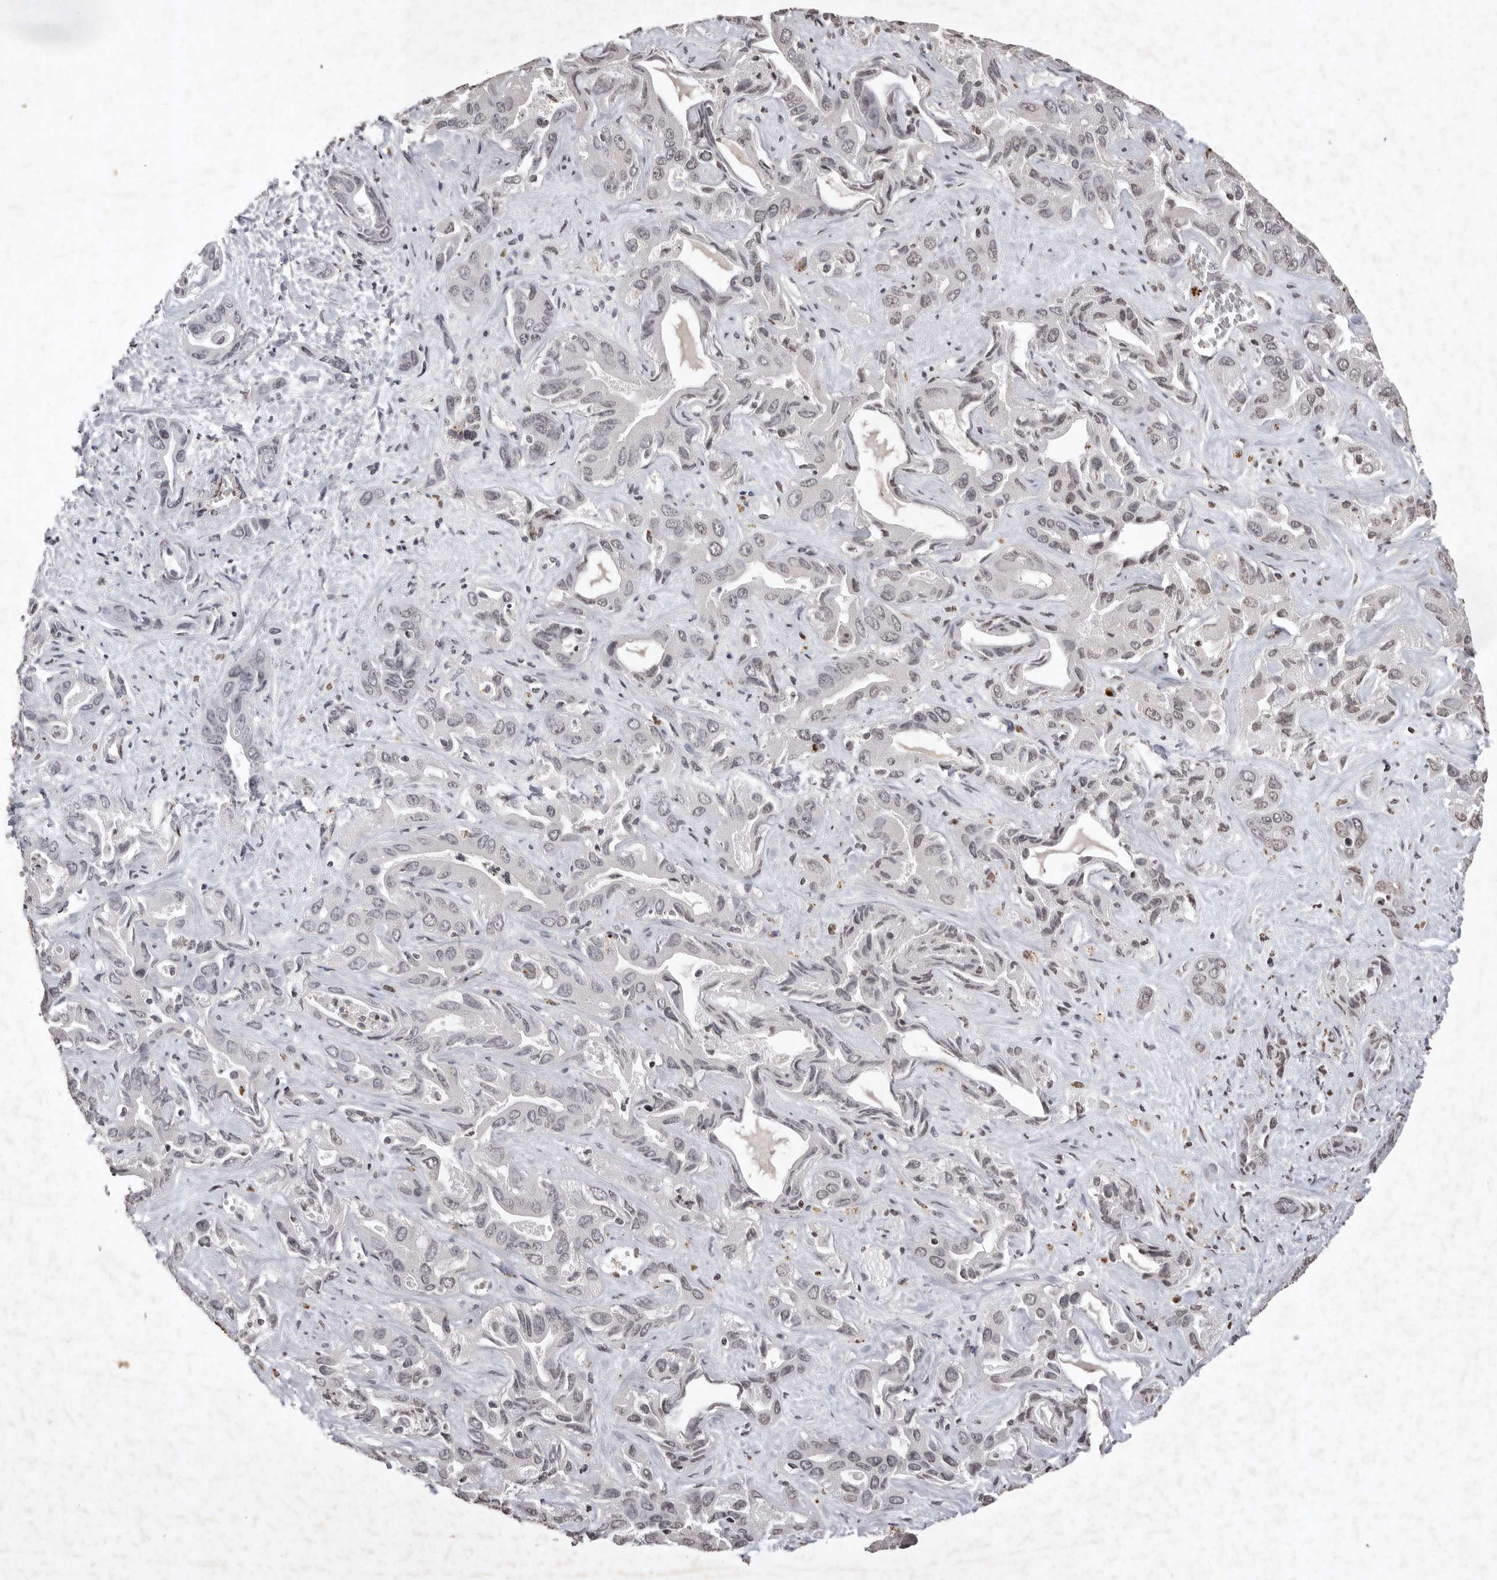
{"staining": {"intensity": "negative", "quantity": "none", "location": "none"}, "tissue": "liver cancer", "cell_type": "Tumor cells", "image_type": "cancer", "snomed": [{"axis": "morphology", "description": "Cholangiocarcinoma"}, {"axis": "topography", "description": "Liver"}], "caption": "A high-resolution histopathology image shows immunohistochemistry (IHC) staining of liver cancer, which exhibits no significant expression in tumor cells.", "gene": "APLNR", "patient": {"sex": "female", "age": 52}}